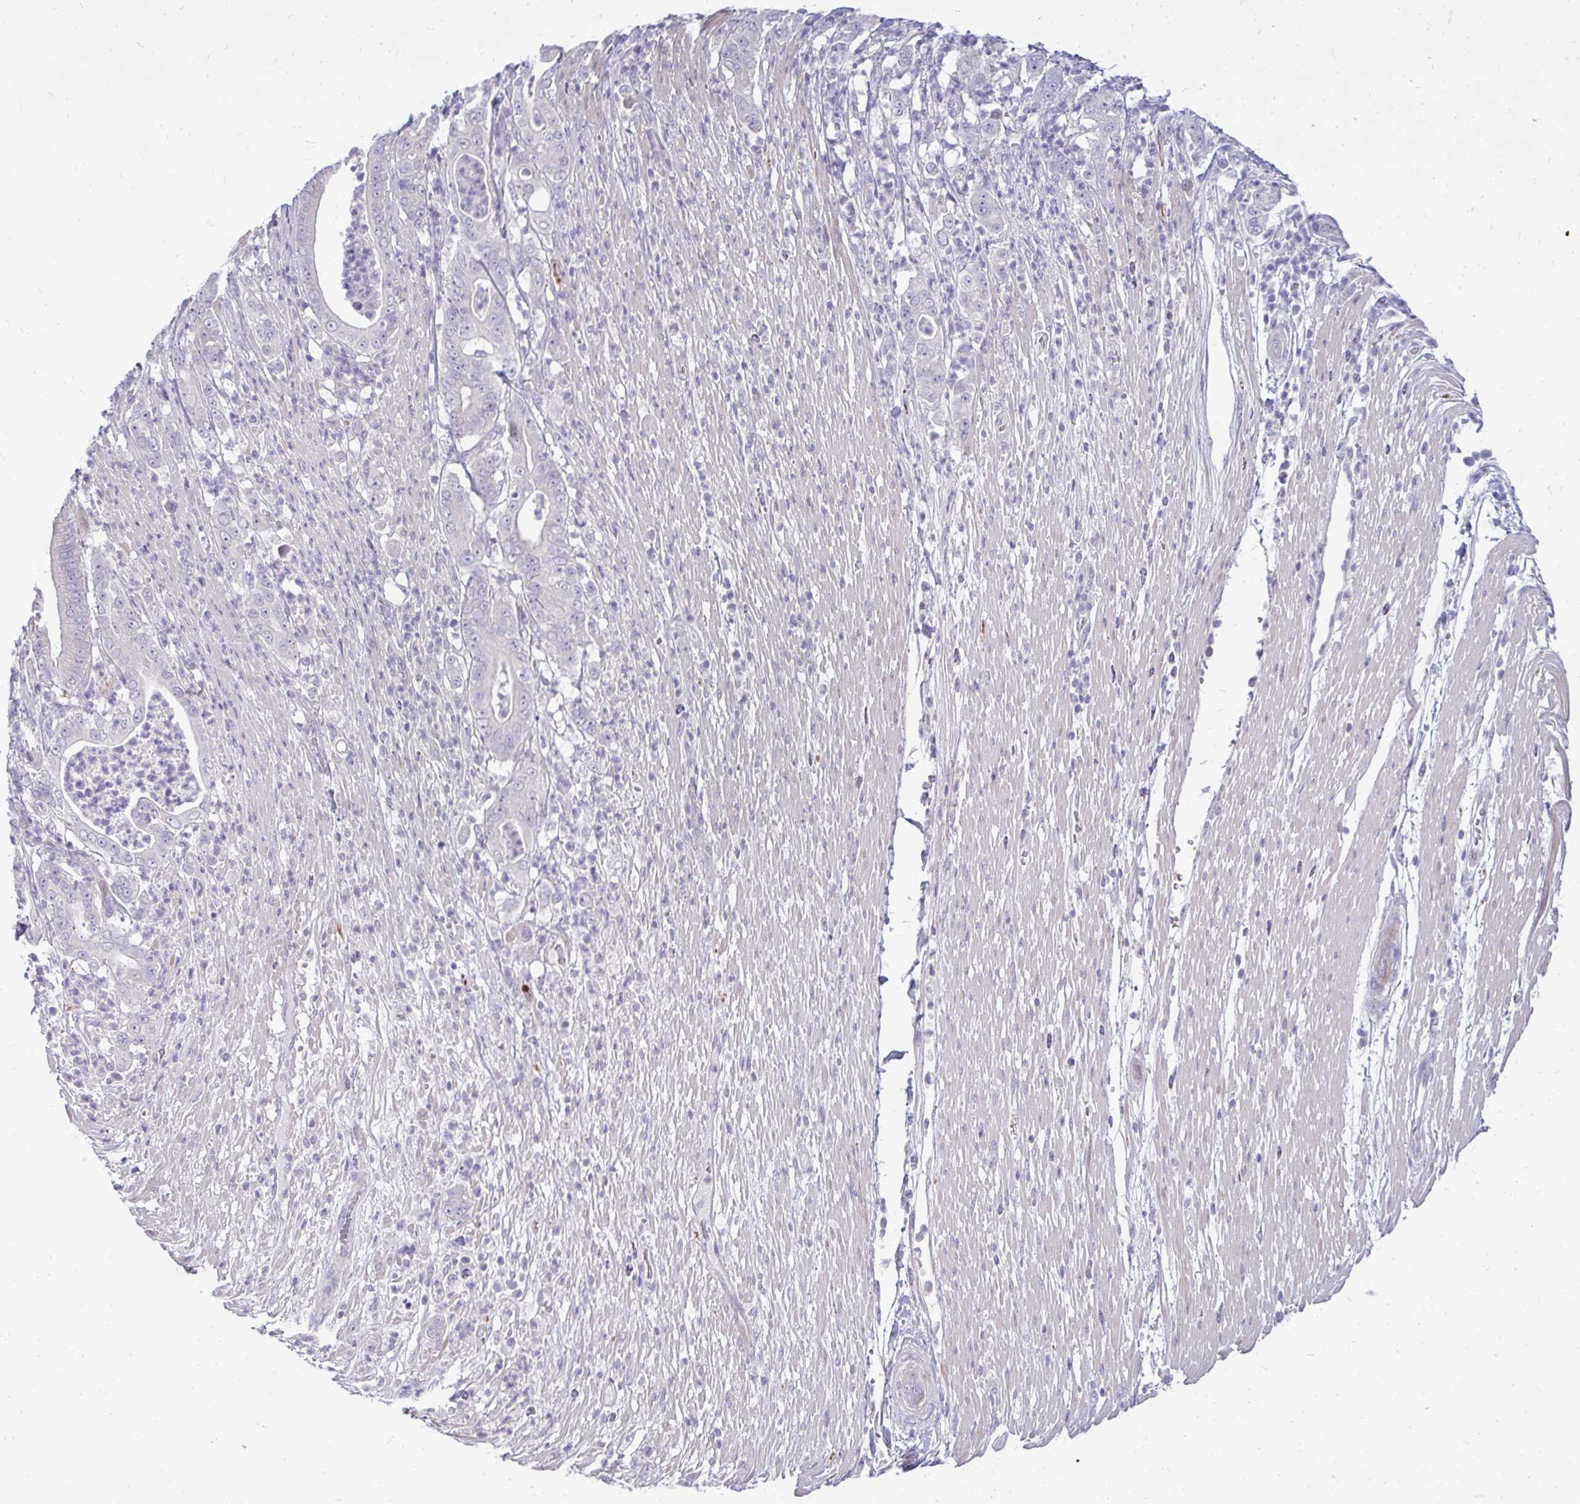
{"staining": {"intensity": "negative", "quantity": "none", "location": "none"}, "tissue": "pancreatic cancer", "cell_type": "Tumor cells", "image_type": "cancer", "snomed": [{"axis": "morphology", "description": "Adenocarcinoma, NOS"}, {"axis": "topography", "description": "Pancreas"}], "caption": "This is an IHC micrograph of human pancreatic cancer (adenocarcinoma). There is no staining in tumor cells.", "gene": "OR8D1", "patient": {"sex": "male", "age": 71}}